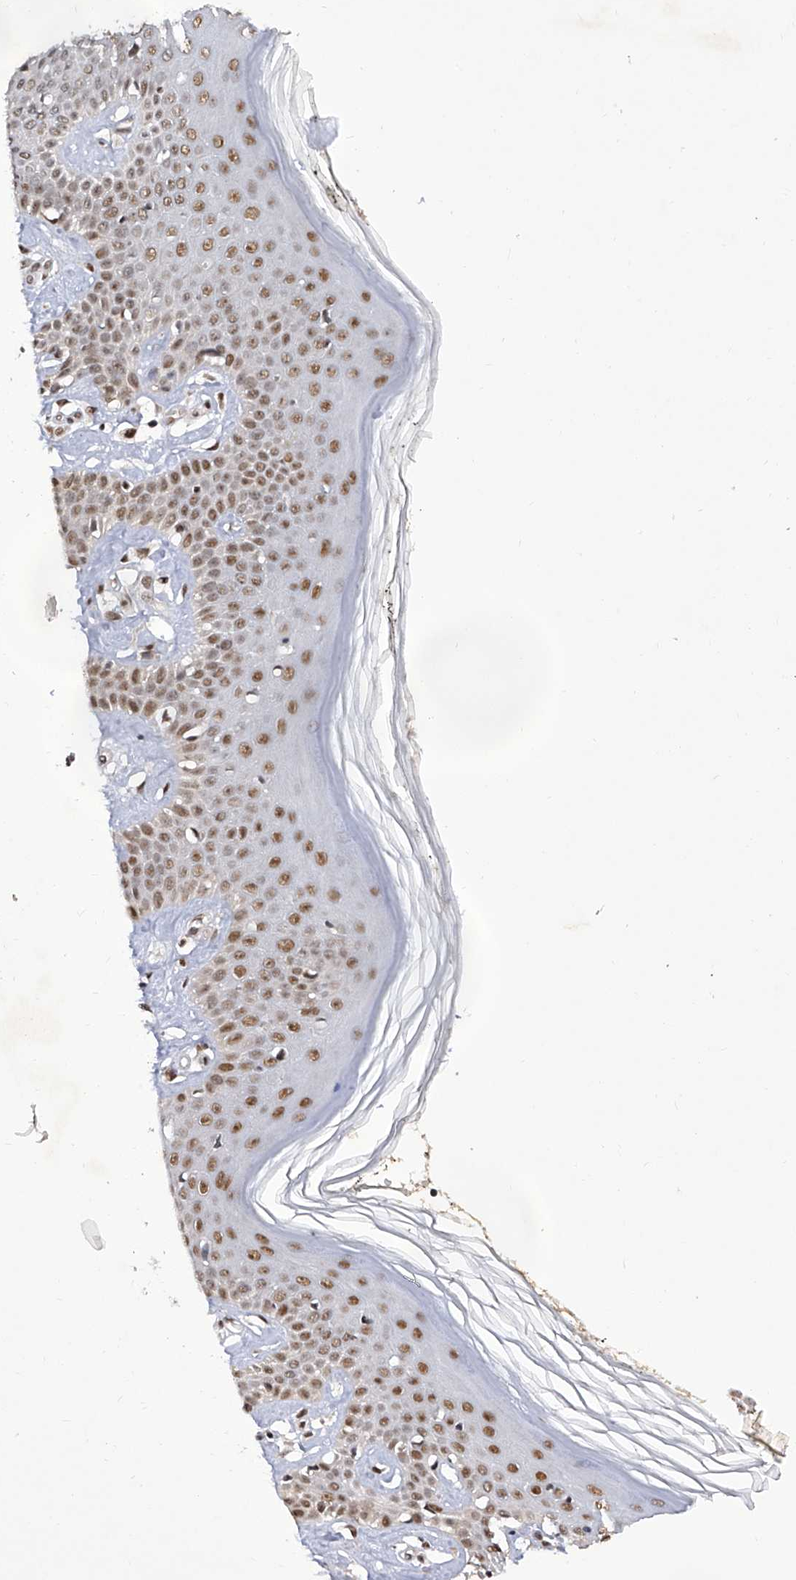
{"staining": {"intensity": "moderate", "quantity": ">75%", "location": "nuclear"}, "tissue": "skin", "cell_type": "Fibroblasts", "image_type": "normal", "snomed": [{"axis": "morphology", "description": "Normal tissue, NOS"}, {"axis": "topography", "description": "Skin"}], "caption": "Immunohistochemical staining of unremarkable skin demonstrates moderate nuclear protein expression in approximately >75% of fibroblasts. (DAB IHC, brown staining for protein, blue staining for nuclei).", "gene": "RAD54L", "patient": {"sex": "female", "age": 64}}